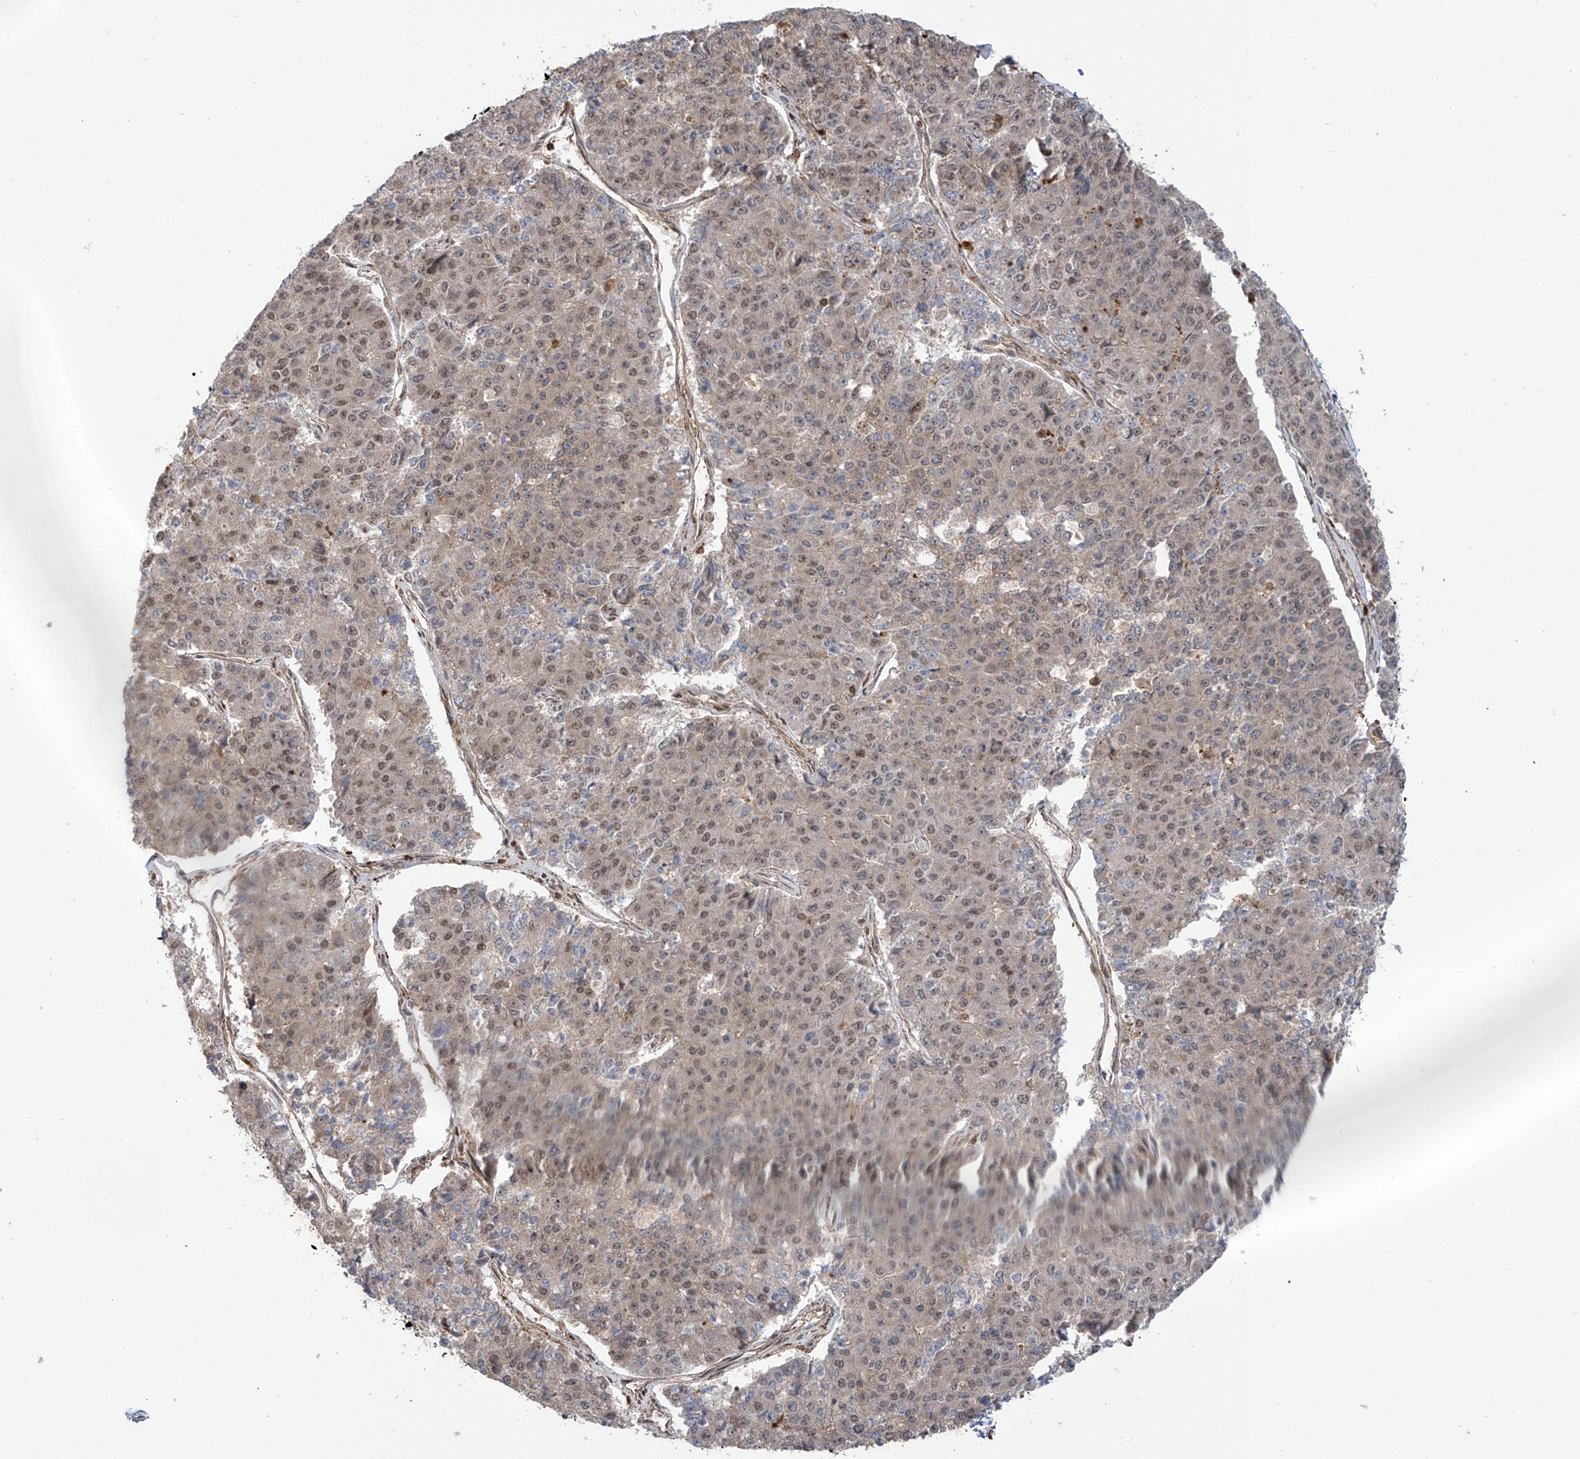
{"staining": {"intensity": "weak", "quantity": ">75%", "location": "nuclear"}, "tissue": "pancreatic cancer", "cell_type": "Tumor cells", "image_type": "cancer", "snomed": [{"axis": "morphology", "description": "Adenocarcinoma, NOS"}, {"axis": "topography", "description": "Pancreas"}], "caption": "High-magnification brightfield microscopy of pancreatic cancer stained with DAB (3,3'-diaminobenzidine) (brown) and counterstained with hematoxylin (blue). tumor cells exhibit weak nuclear positivity is seen in approximately>75% of cells.", "gene": "ATAD2B", "patient": {"sex": "male", "age": 50}}